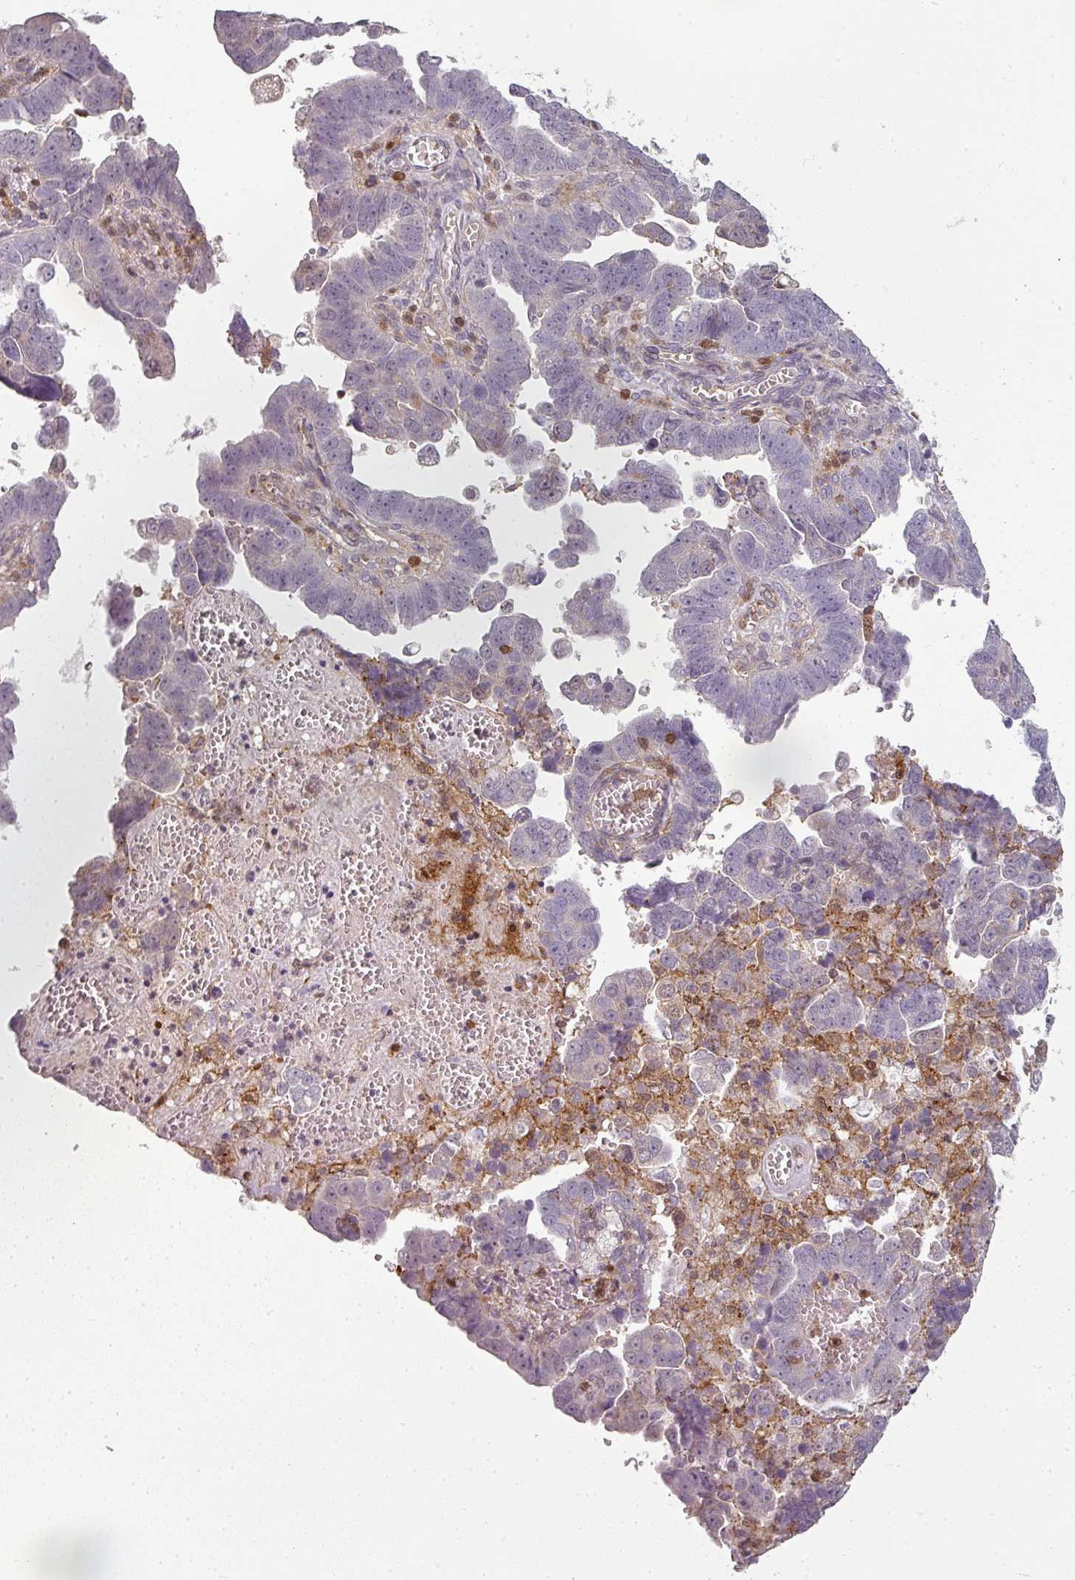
{"staining": {"intensity": "negative", "quantity": "none", "location": "none"}, "tissue": "endometrial cancer", "cell_type": "Tumor cells", "image_type": "cancer", "snomed": [{"axis": "morphology", "description": "Adenocarcinoma, NOS"}, {"axis": "topography", "description": "Endometrium"}], "caption": "Immunohistochemistry of human endometrial adenocarcinoma displays no staining in tumor cells. The staining is performed using DAB (3,3'-diaminobenzidine) brown chromogen with nuclei counter-stained in using hematoxylin.", "gene": "CLIC1", "patient": {"sex": "female", "age": 75}}